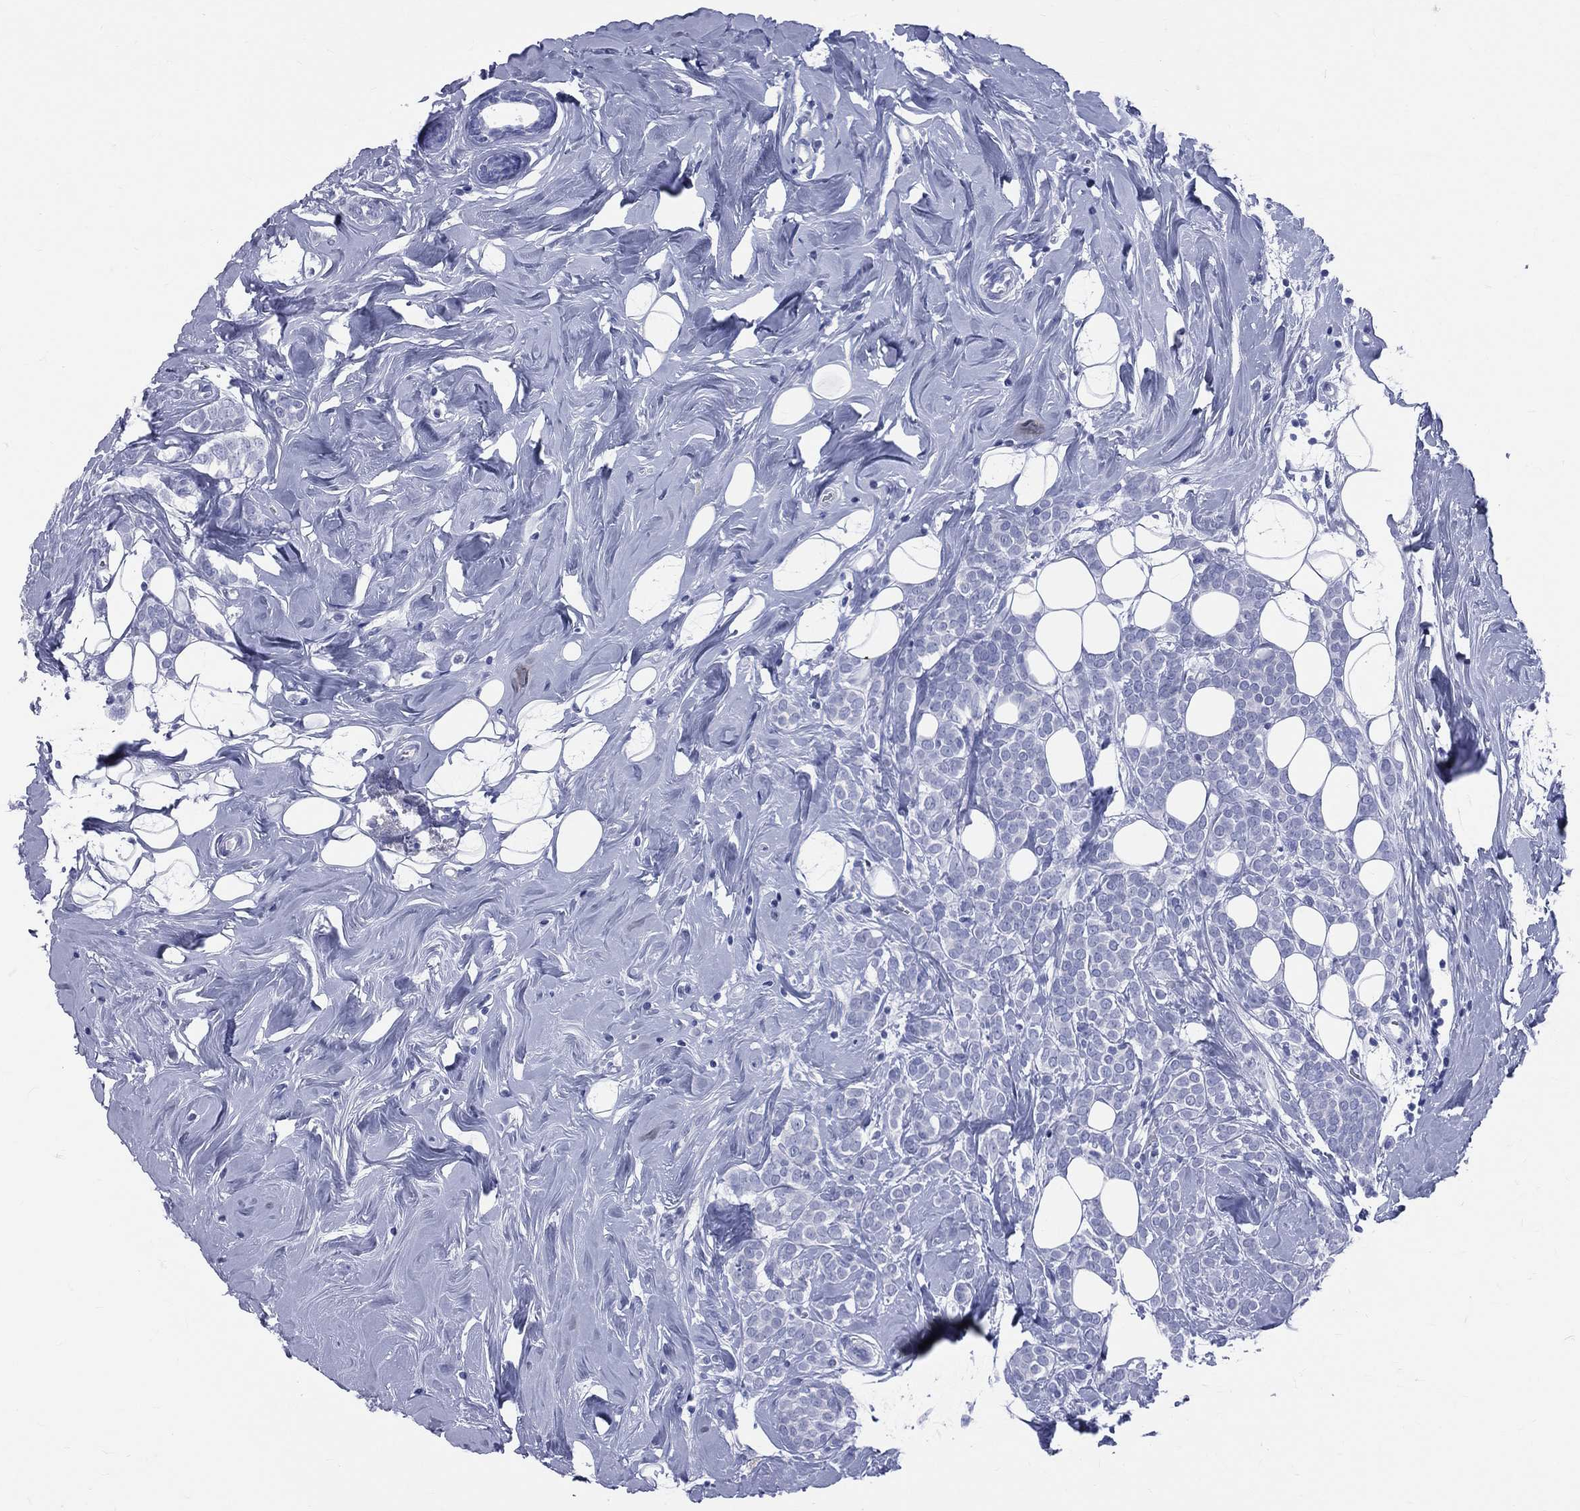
{"staining": {"intensity": "negative", "quantity": "none", "location": "none"}, "tissue": "breast cancer", "cell_type": "Tumor cells", "image_type": "cancer", "snomed": [{"axis": "morphology", "description": "Lobular carcinoma"}, {"axis": "topography", "description": "Breast"}], "caption": "Immunohistochemistry of breast lobular carcinoma demonstrates no positivity in tumor cells.", "gene": "PGLYRP1", "patient": {"sex": "female", "age": 49}}